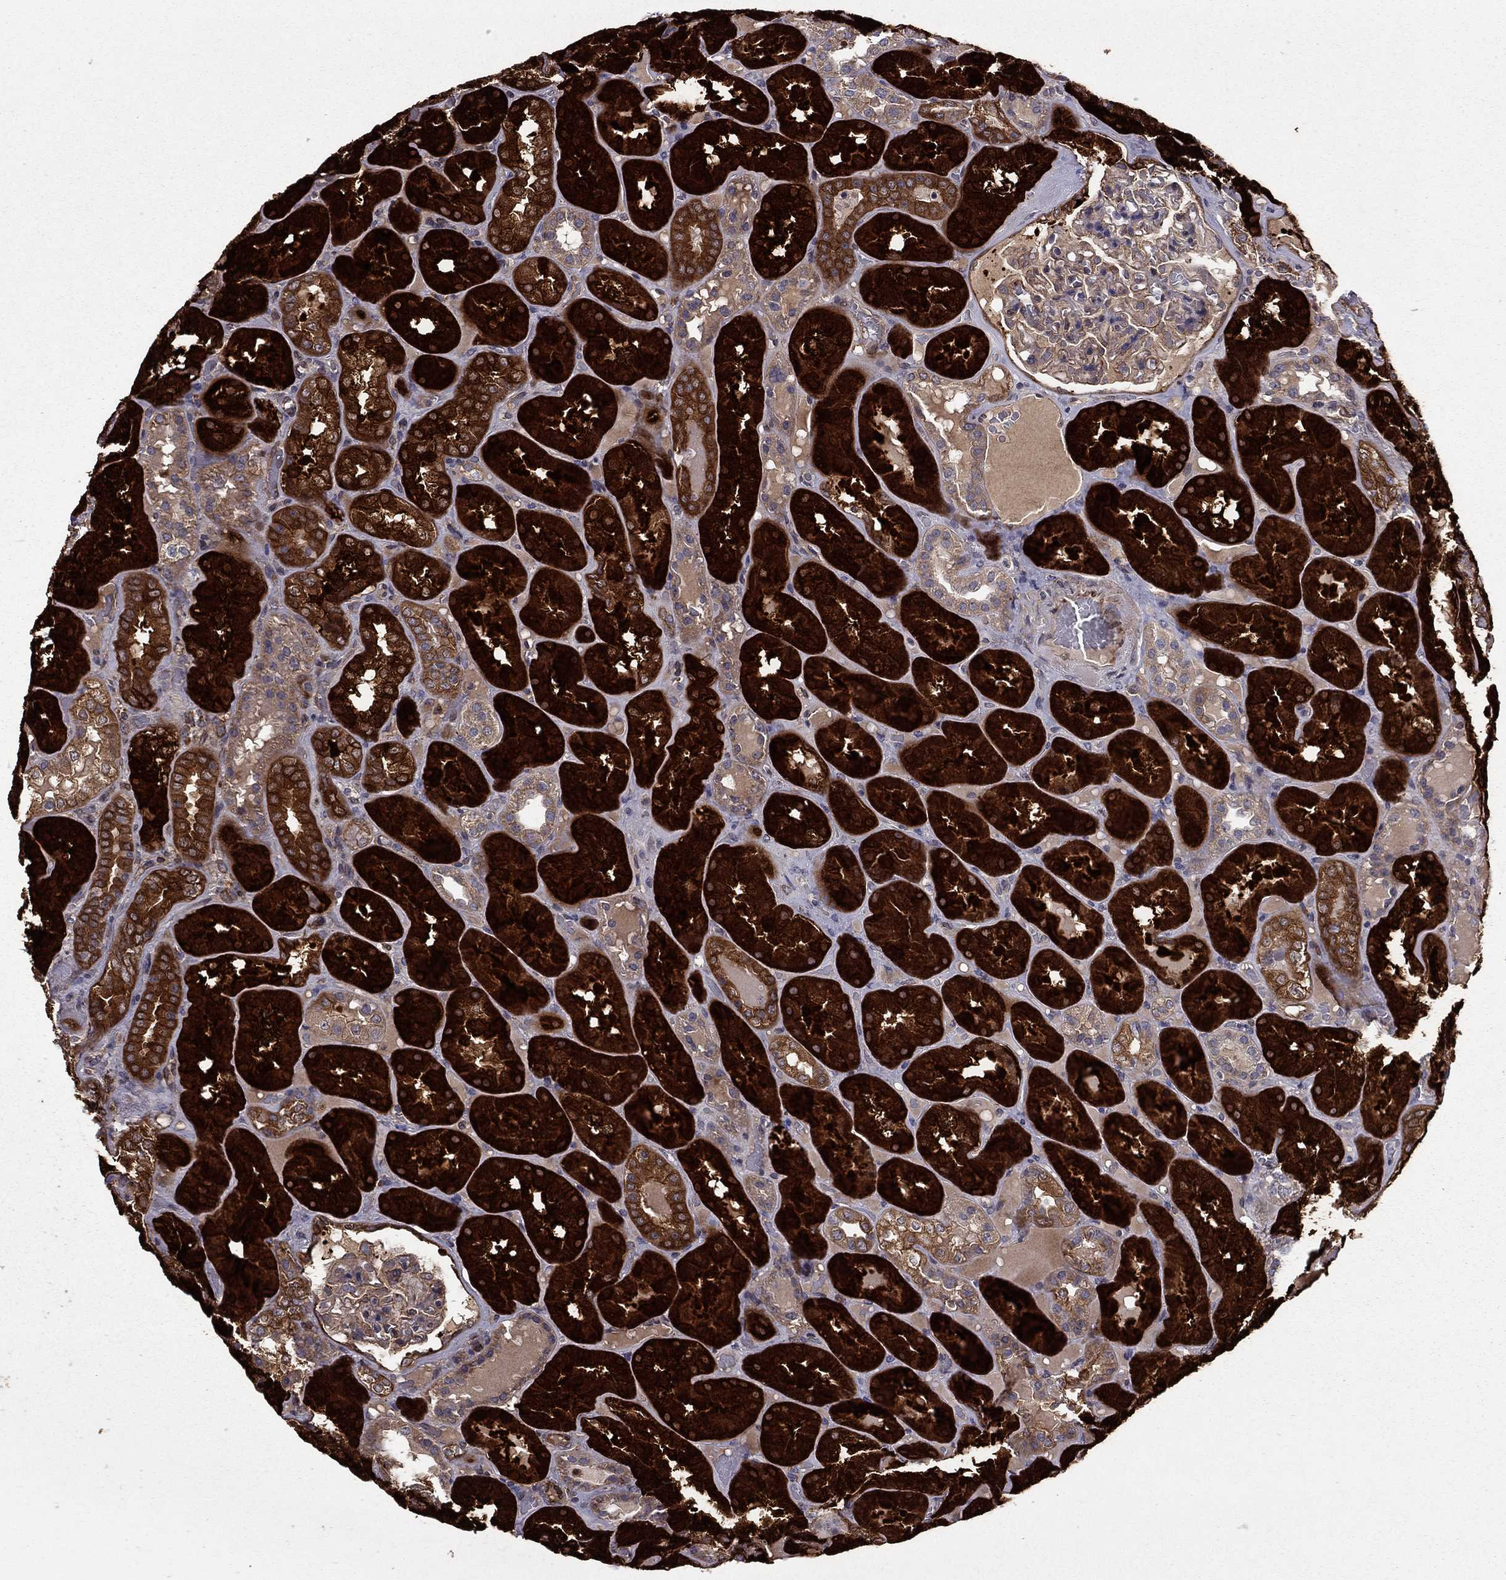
{"staining": {"intensity": "negative", "quantity": "none", "location": "none"}, "tissue": "kidney", "cell_type": "Cells in glomeruli", "image_type": "normal", "snomed": [{"axis": "morphology", "description": "Normal tissue, NOS"}, {"axis": "topography", "description": "Kidney"}], "caption": "This is a image of immunohistochemistry staining of unremarkable kidney, which shows no staining in cells in glomeruli.", "gene": "SHMT1", "patient": {"sex": "male", "age": 73}}